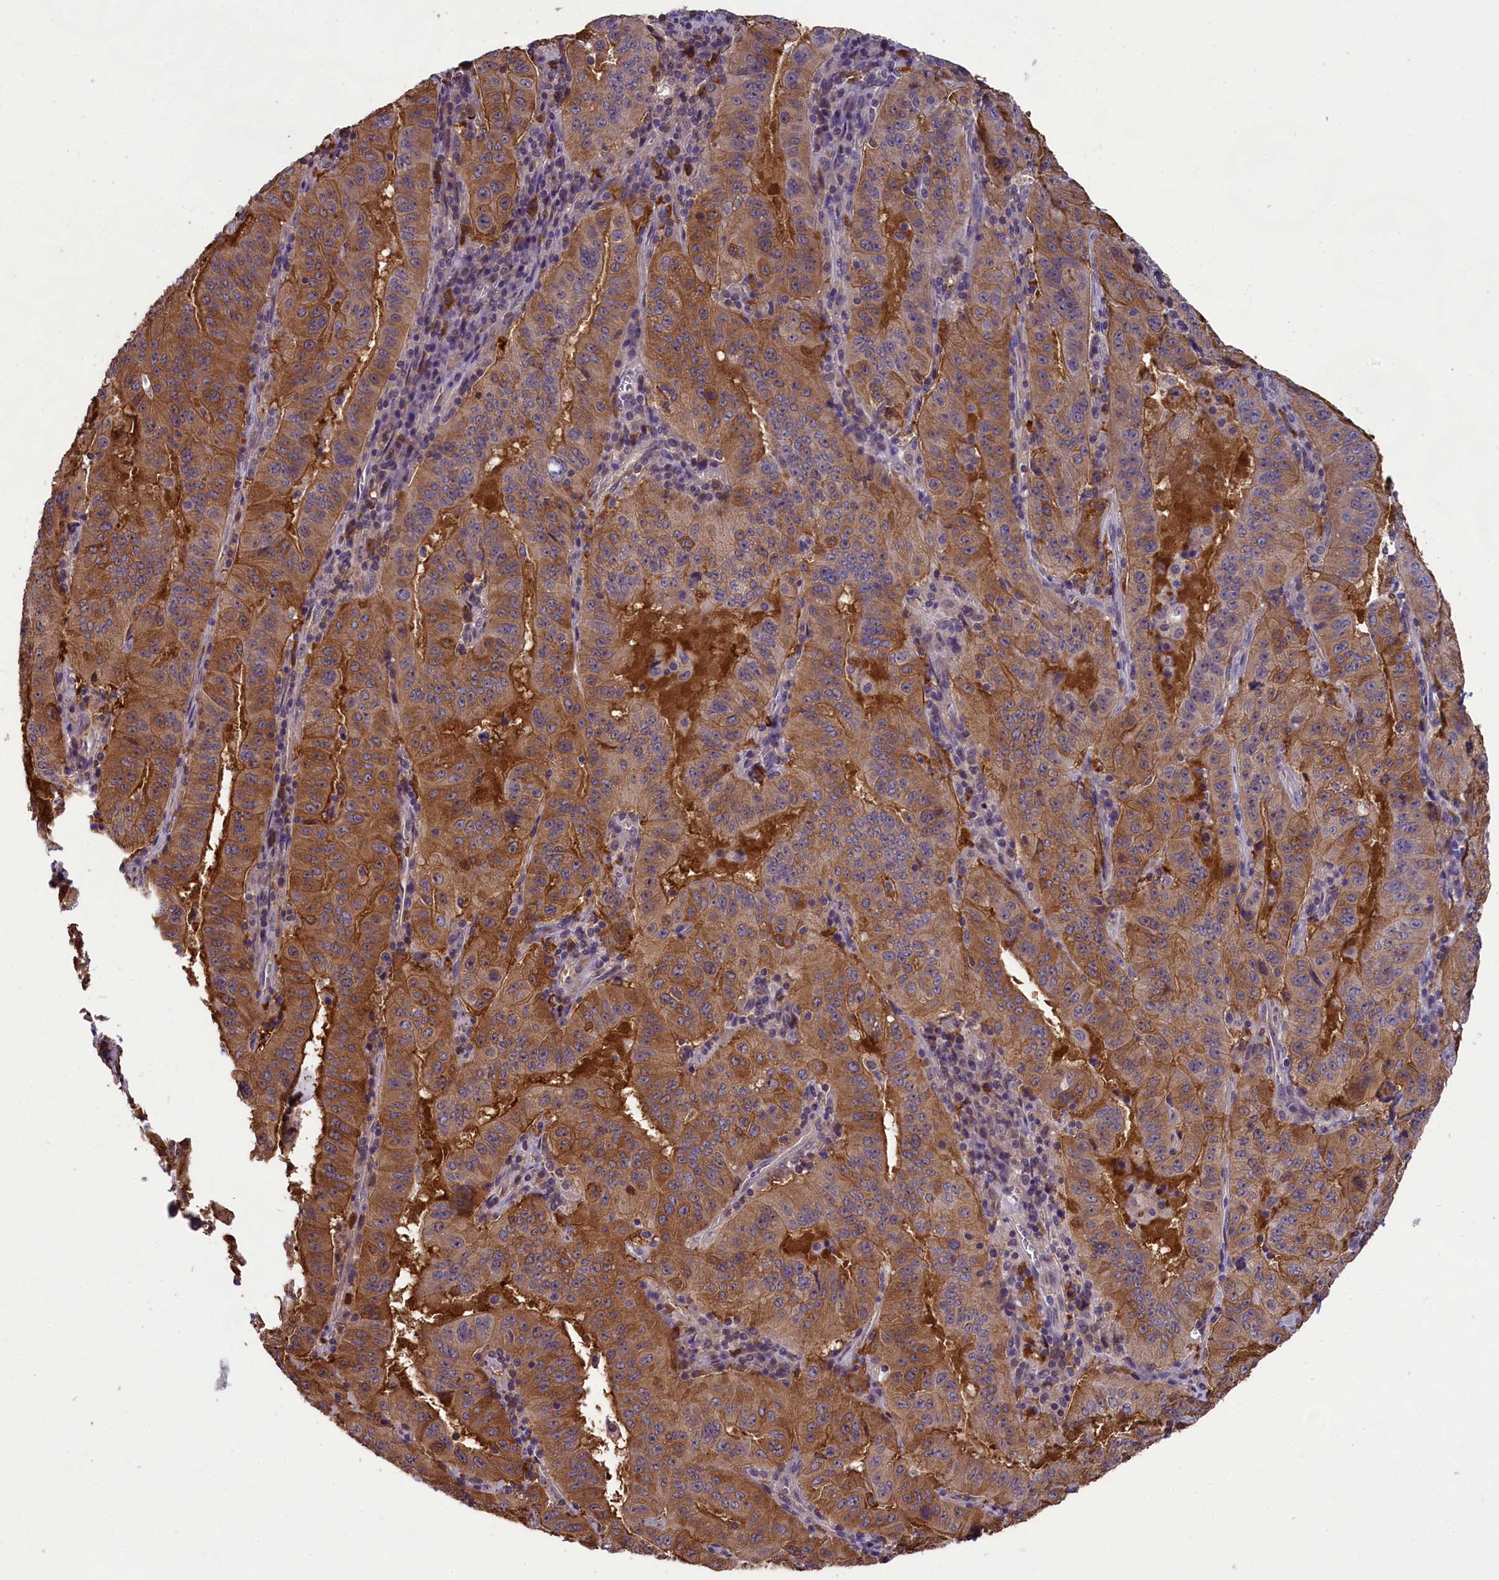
{"staining": {"intensity": "moderate", "quantity": ">75%", "location": "cytoplasmic/membranous"}, "tissue": "pancreatic cancer", "cell_type": "Tumor cells", "image_type": "cancer", "snomed": [{"axis": "morphology", "description": "Adenocarcinoma, NOS"}, {"axis": "topography", "description": "Pancreas"}], "caption": "An IHC histopathology image of tumor tissue is shown. Protein staining in brown labels moderate cytoplasmic/membranous positivity in pancreatic adenocarcinoma within tumor cells.", "gene": "ABCC8", "patient": {"sex": "male", "age": 63}}